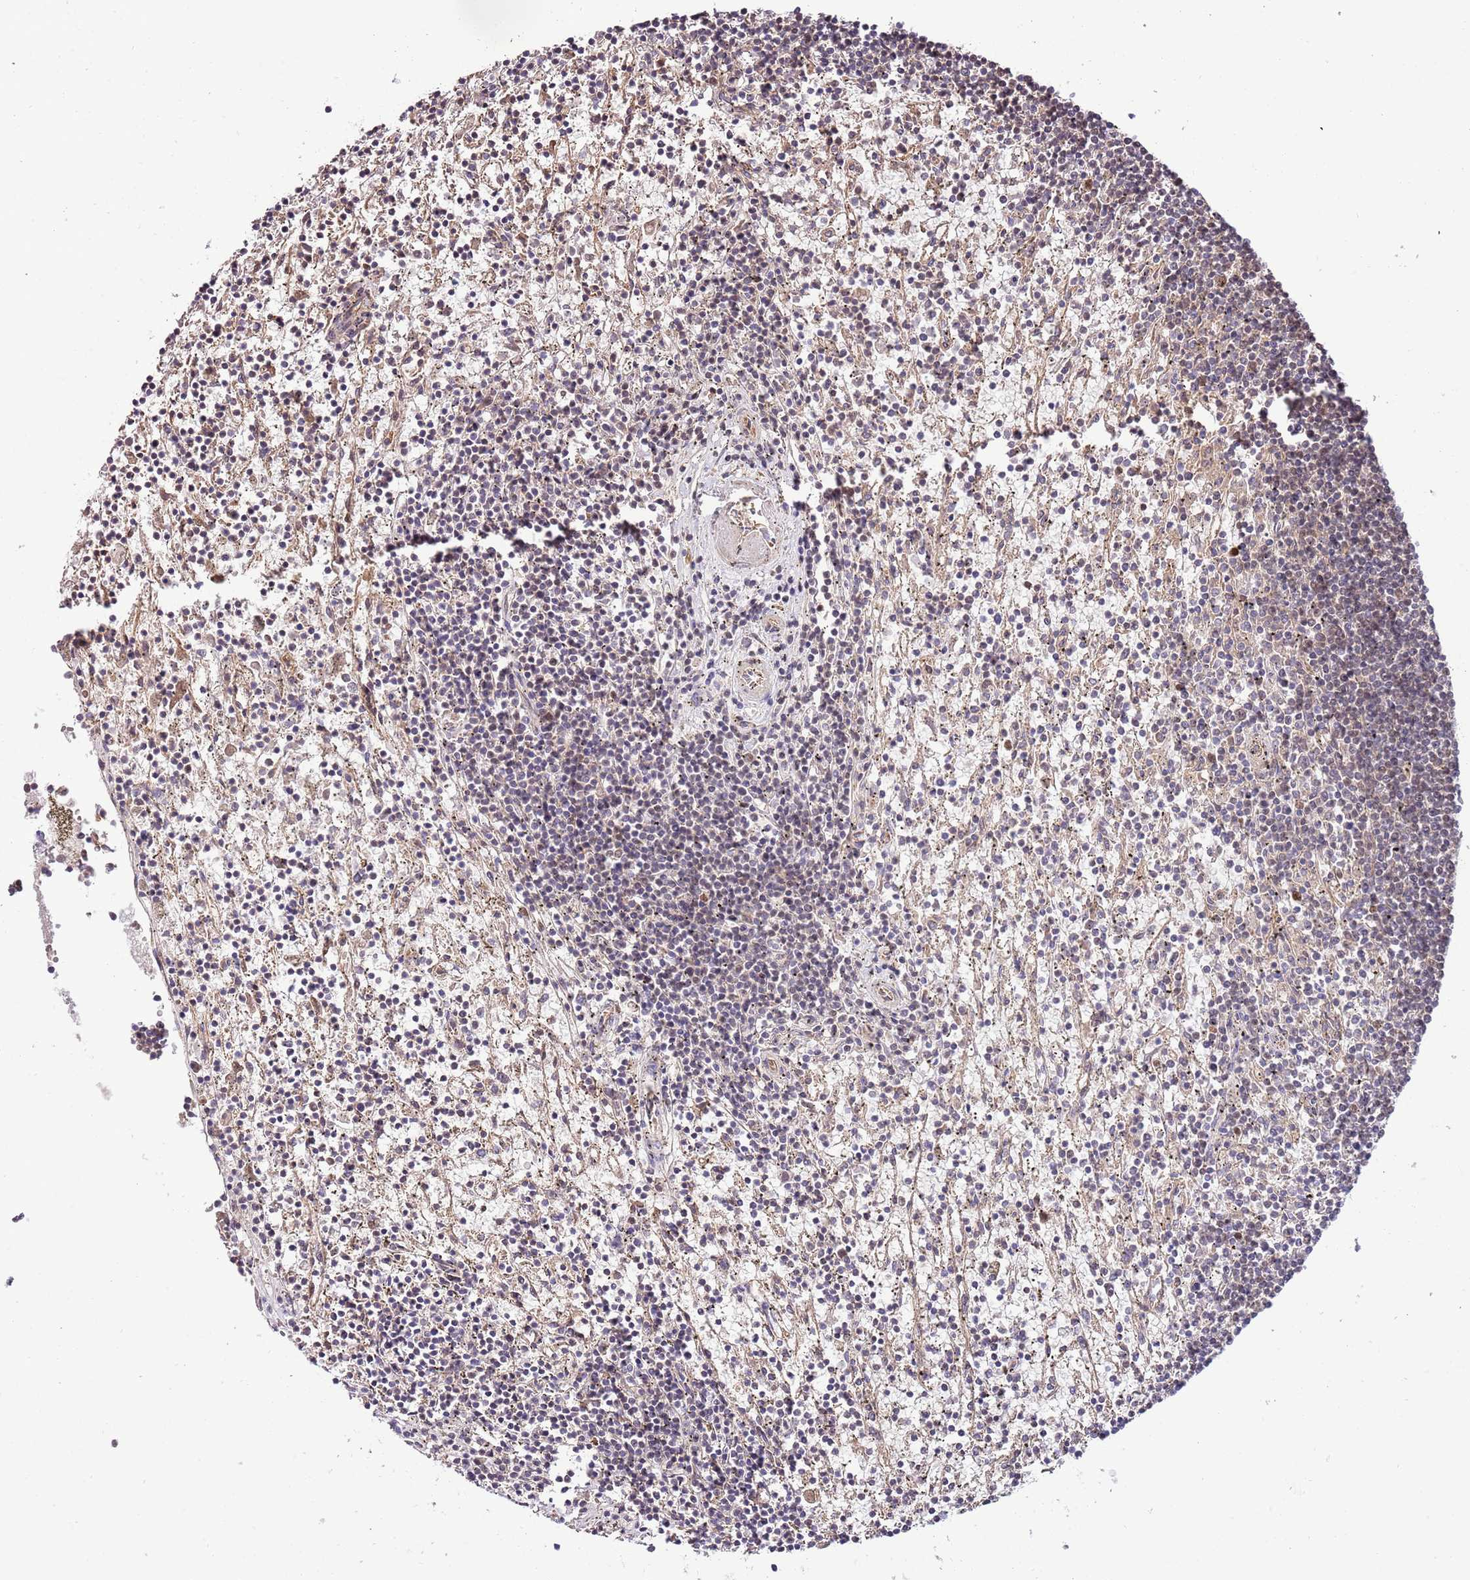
{"staining": {"intensity": "negative", "quantity": "none", "location": "none"}, "tissue": "lymphoma", "cell_type": "Tumor cells", "image_type": "cancer", "snomed": [{"axis": "morphology", "description": "Malignant lymphoma, non-Hodgkin's type, Low grade"}, {"axis": "topography", "description": "Spleen"}], "caption": "Immunohistochemistry (IHC) micrograph of neoplastic tissue: human lymphoma stained with DAB shows no significant protein expression in tumor cells.", "gene": "RIF1", "patient": {"sex": "male", "age": 76}}